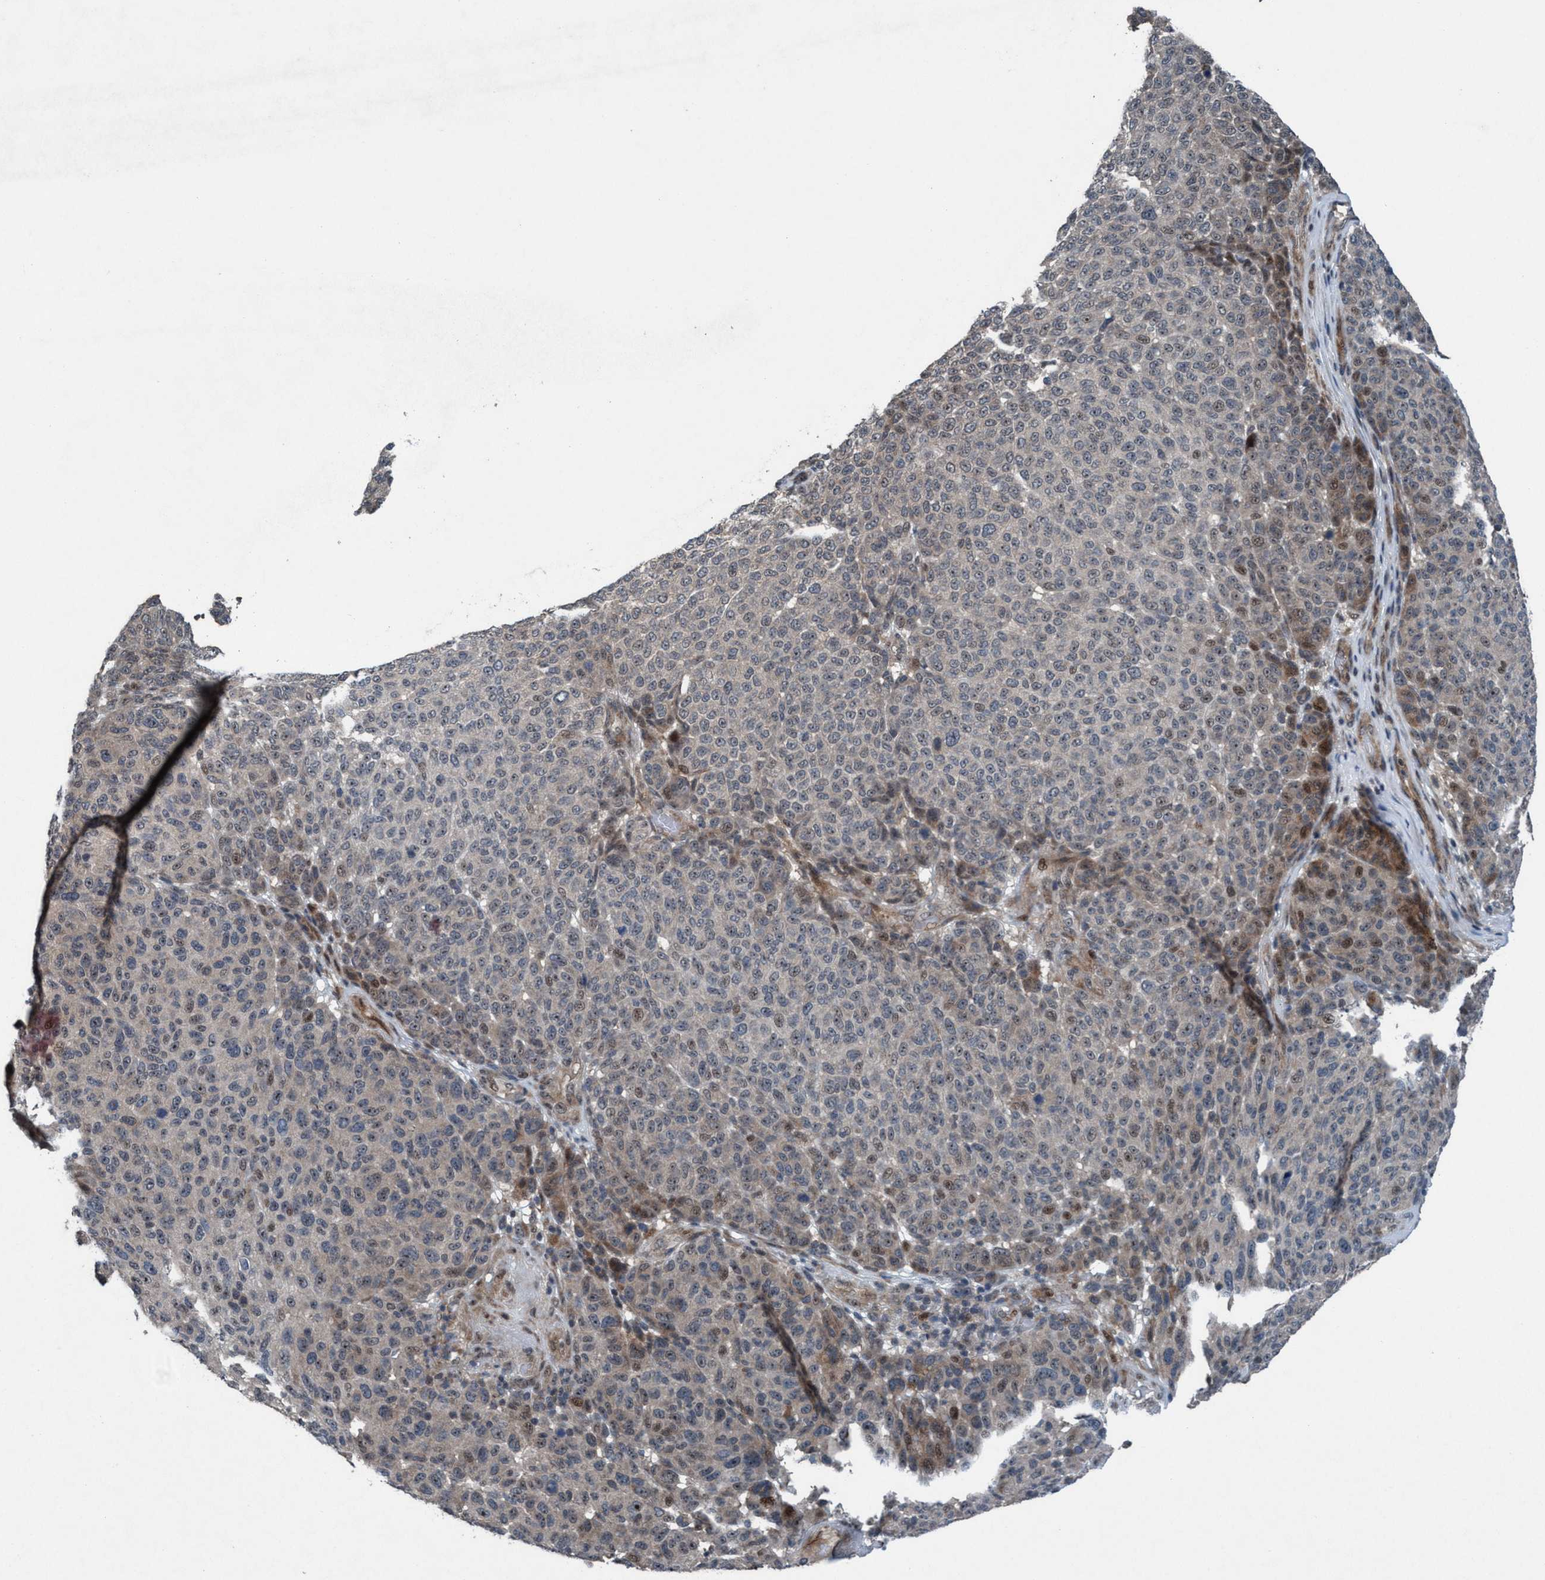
{"staining": {"intensity": "weak", "quantity": "<25%", "location": "nuclear"}, "tissue": "melanoma", "cell_type": "Tumor cells", "image_type": "cancer", "snomed": [{"axis": "morphology", "description": "Malignant melanoma, NOS"}, {"axis": "topography", "description": "Skin"}], "caption": "Melanoma was stained to show a protein in brown. There is no significant expression in tumor cells. The staining is performed using DAB brown chromogen with nuclei counter-stained in using hematoxylin.", "gene": "NISCH", "patient": {"sex": "male", "age": 59}}